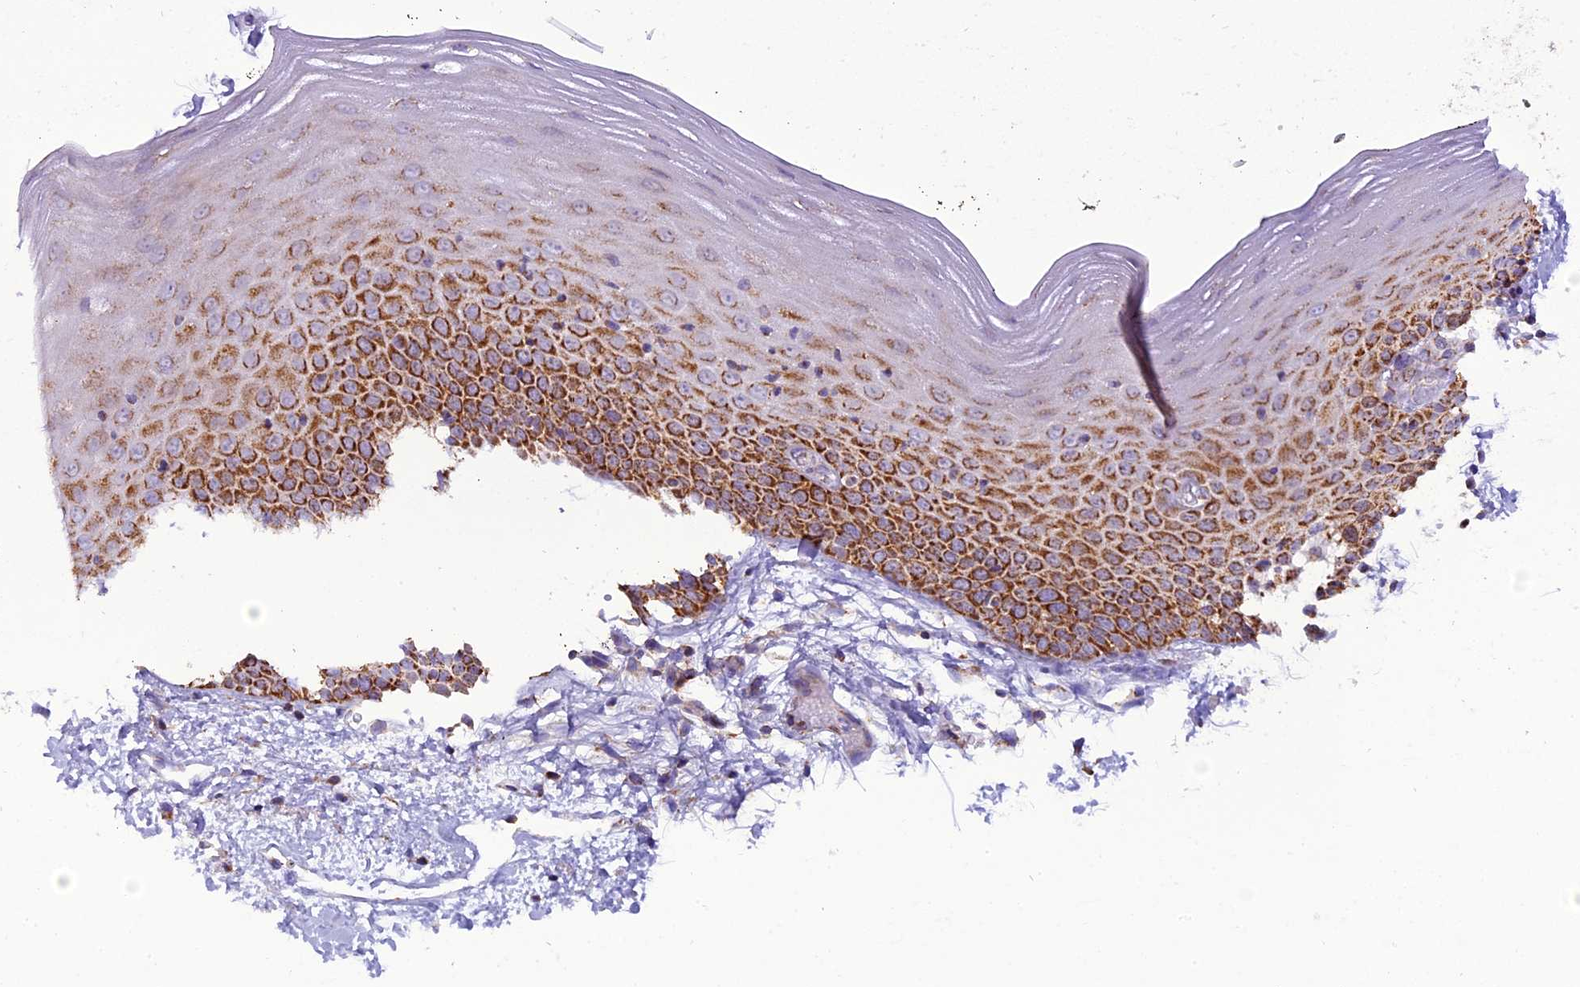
{"staining": {"intensity": "moderate", "quantity": "25%-75%", "location": "cytoplasmic/membranous"}, "tissue": "oral mucosa", "cell_type": "Squamous epithelial cells", "image_type": "normal", "snomed": [{"axis": "morphology", "description": "Normal tissue, NOS"}, {"axis": "topography", "description": "Oral tissue"}], "caption": "Immunohistochemistry photomicrograph of benign oral mucosa: human oral mucosa stained using immunohistochemistry (IHC) shows medium levels of moderate protein expression localized specifically in the cytoplasmic/membranous of squamous epithelial cells, appearing as a cytoplasmic/membranous brown color.", "gene": "MRPS34", "patient": {"sex": "male", "age": 74}}